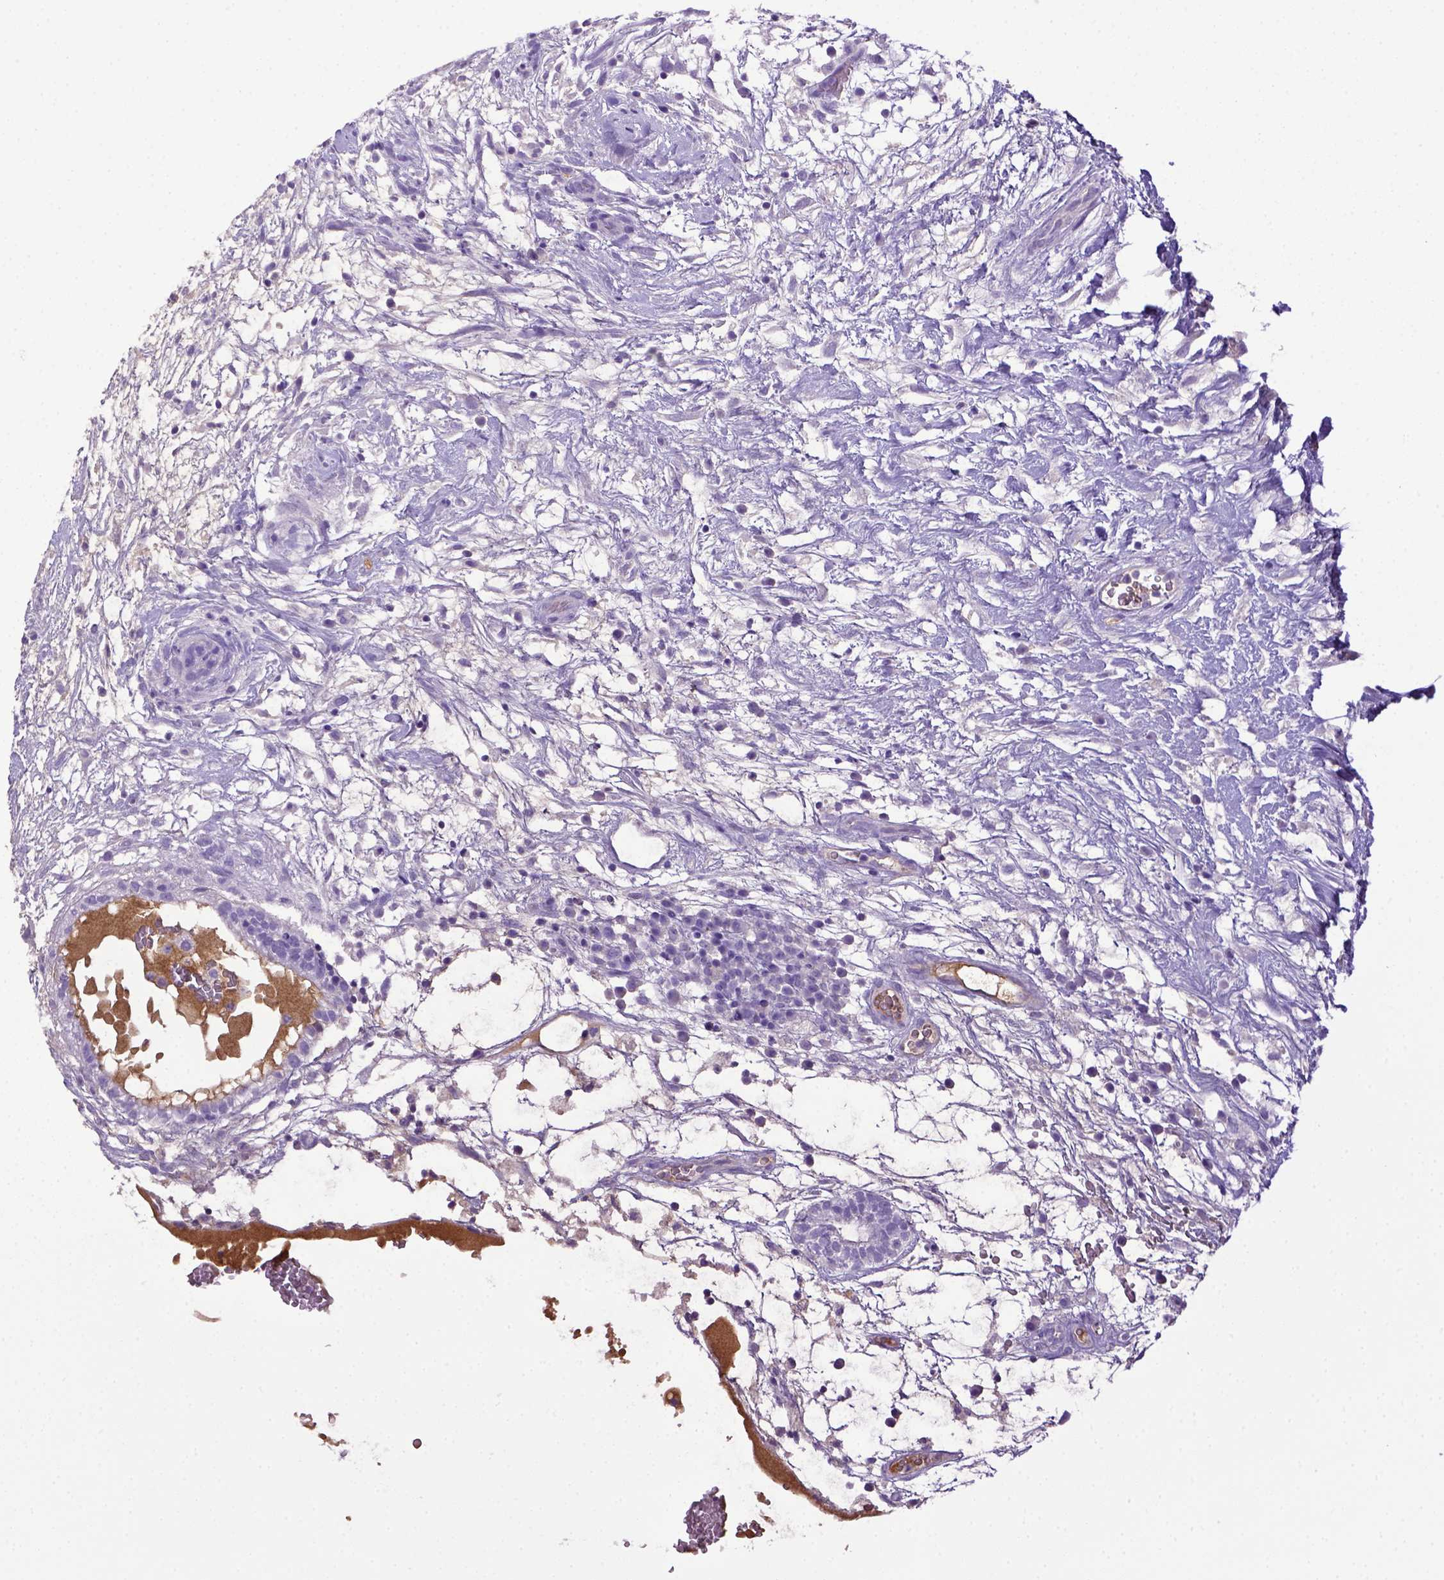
{"staining": {"intensity": "negative", "quantity": "none", "location": "none"}, "tissue": "testis cancer", "cell_type": "Tumor cells", "image_type": "cancer", "snomed": [{"axis": "morphology", "description": "Normal tissue, NOS"}, {"axis": "morphology", "description": "Carcinoma, Embryonal, NOS"}, {"axis": "topography", "description": "Testis"}], "caption": "The image reveals no staining of tumor cells in testis cancer (embryonal carcinoma).", "gene": "ITIH4", "patient": {"sex": "male", "age": 32}}